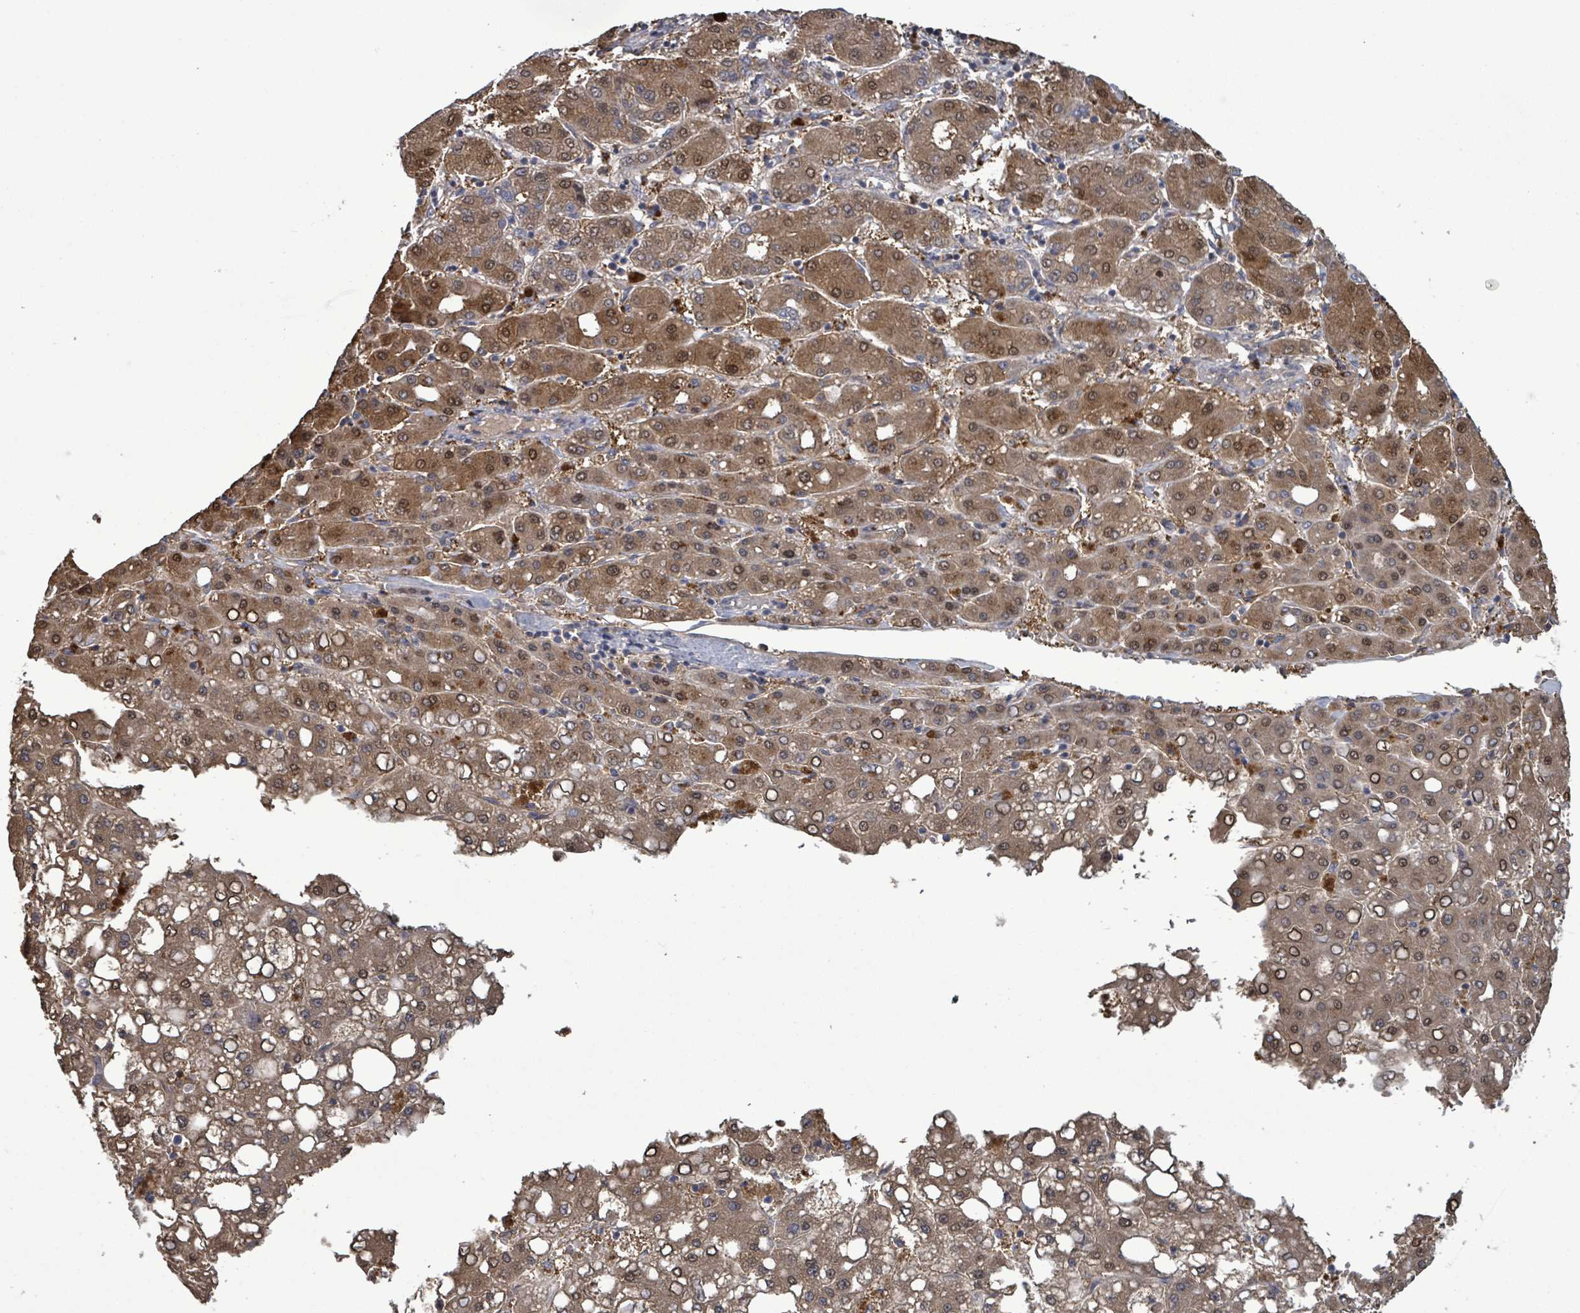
{"staining": {"intensity": "moderate", "quantity": ">75%", "location": "cytoplasmic/membranous,nuclear"}, "tissue": "liver cancer", "cell_type": "Tumor cells", "image_type": "cancer", "snomed": [{"axis": "morphology", "description": "Carcinoma, Hepatocellular, NOS"}, {"axis": "topography", "description": "Liver"}], "caption": "There is medium levels of moderate cytoplasmic/membranous and nuclear expression in tumor cells of hepatocellular carcinoma (liver), as demonstrated by immunohistochemical staining (brown color).", "gene": "SERPINE3", "patient": {"sex": "male", "age": 65}}